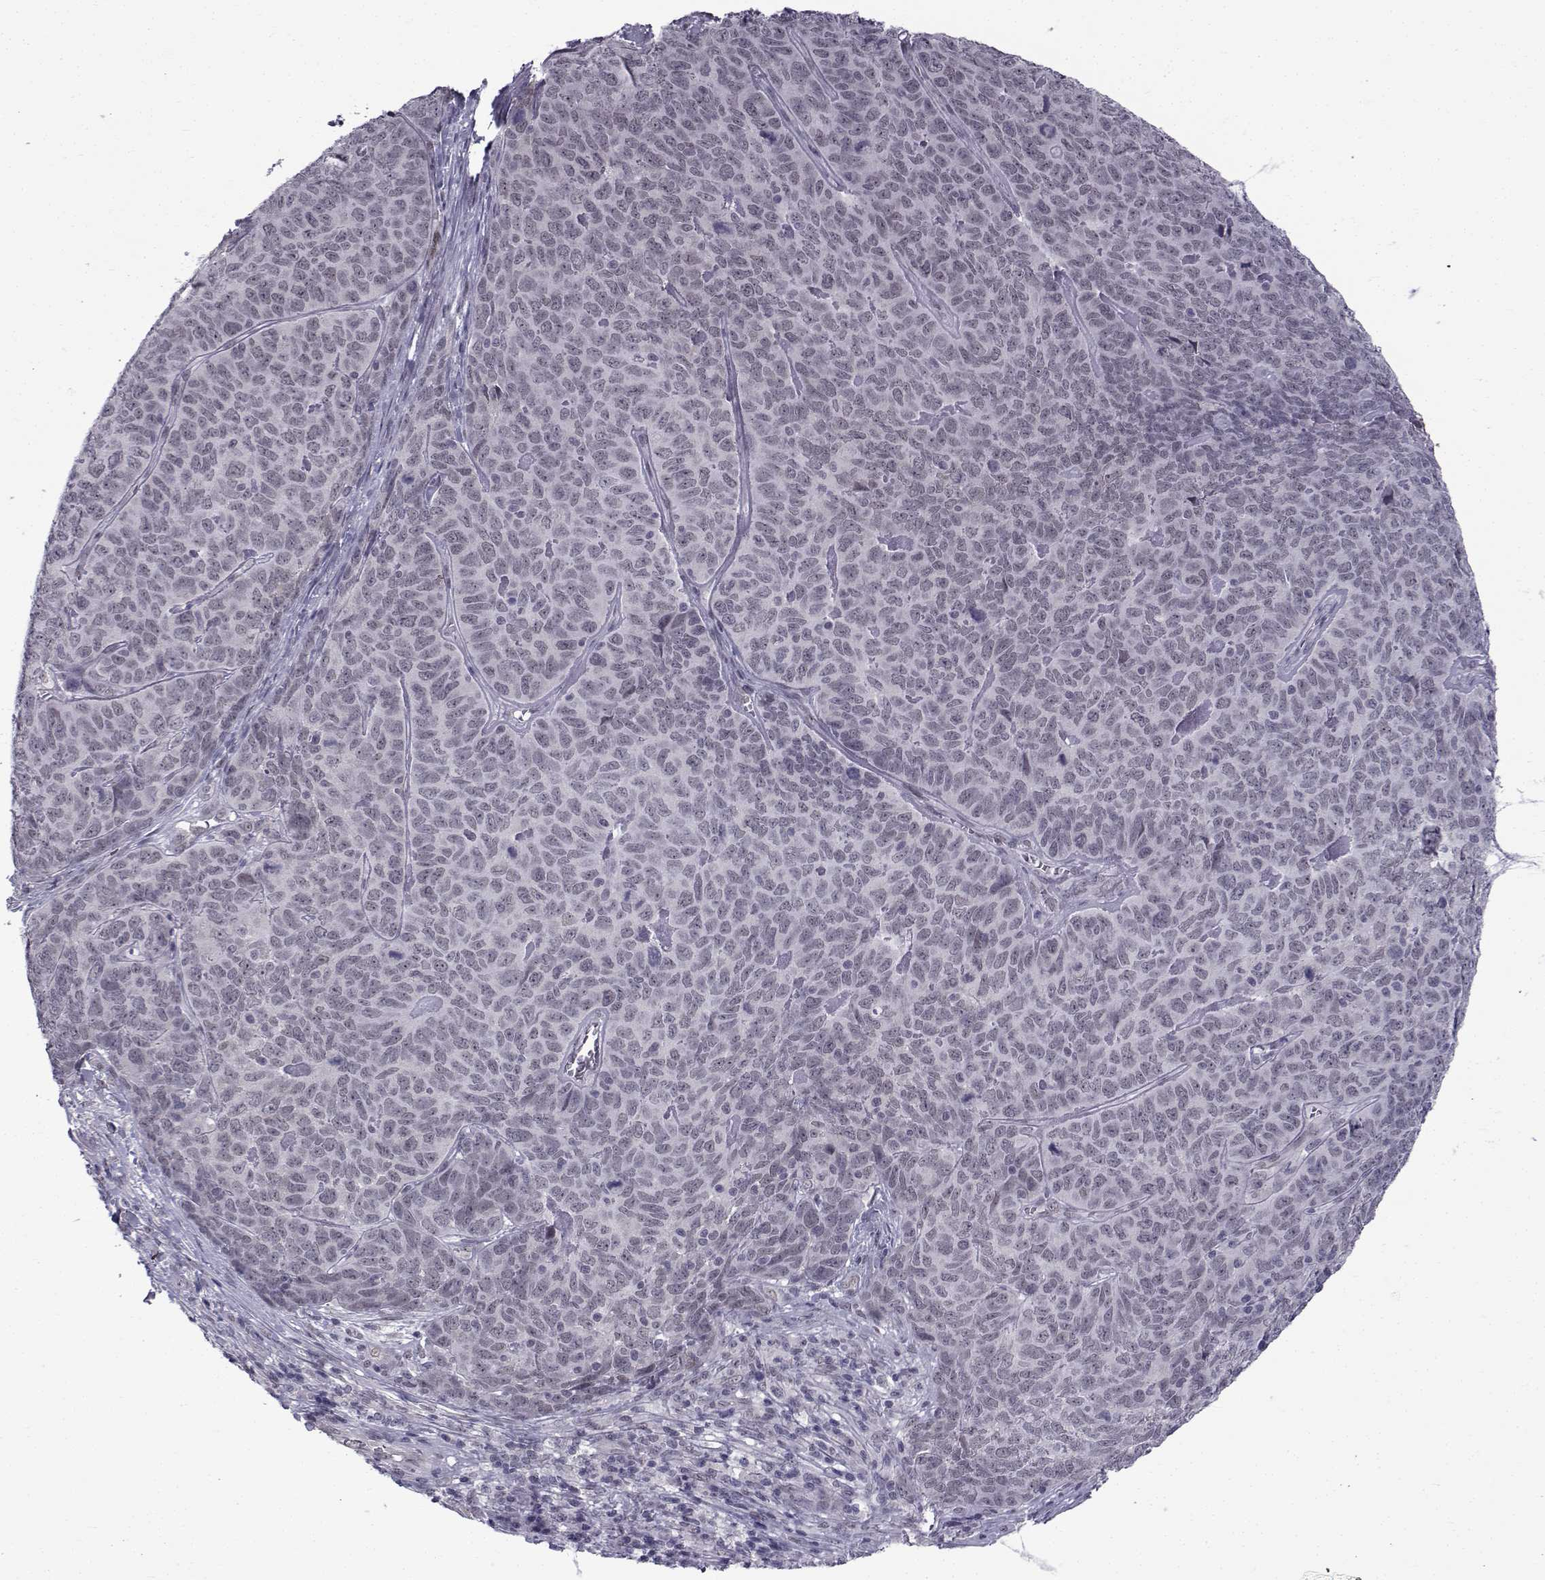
{"staining": {"intensity": "negative", "quantity": "none", "location": "none"}, "tissue": "skin cancer", "cell_type": "Tumor cells", "image_type": "cancer", "snomed": [{"axis": "morphology", "description": "Squamous cell carcinoma, NOS"}, {"axis": "topography", "description": "Skin"}, {"axis": "topography", "description": "Anal"}], "caption": "Immunohistochemistry of human skin squamous cell carcinoma exhibits no positivity in tumor cells.", "gene": "RBM24", "patient": {"sex": "female", "age": 51}}